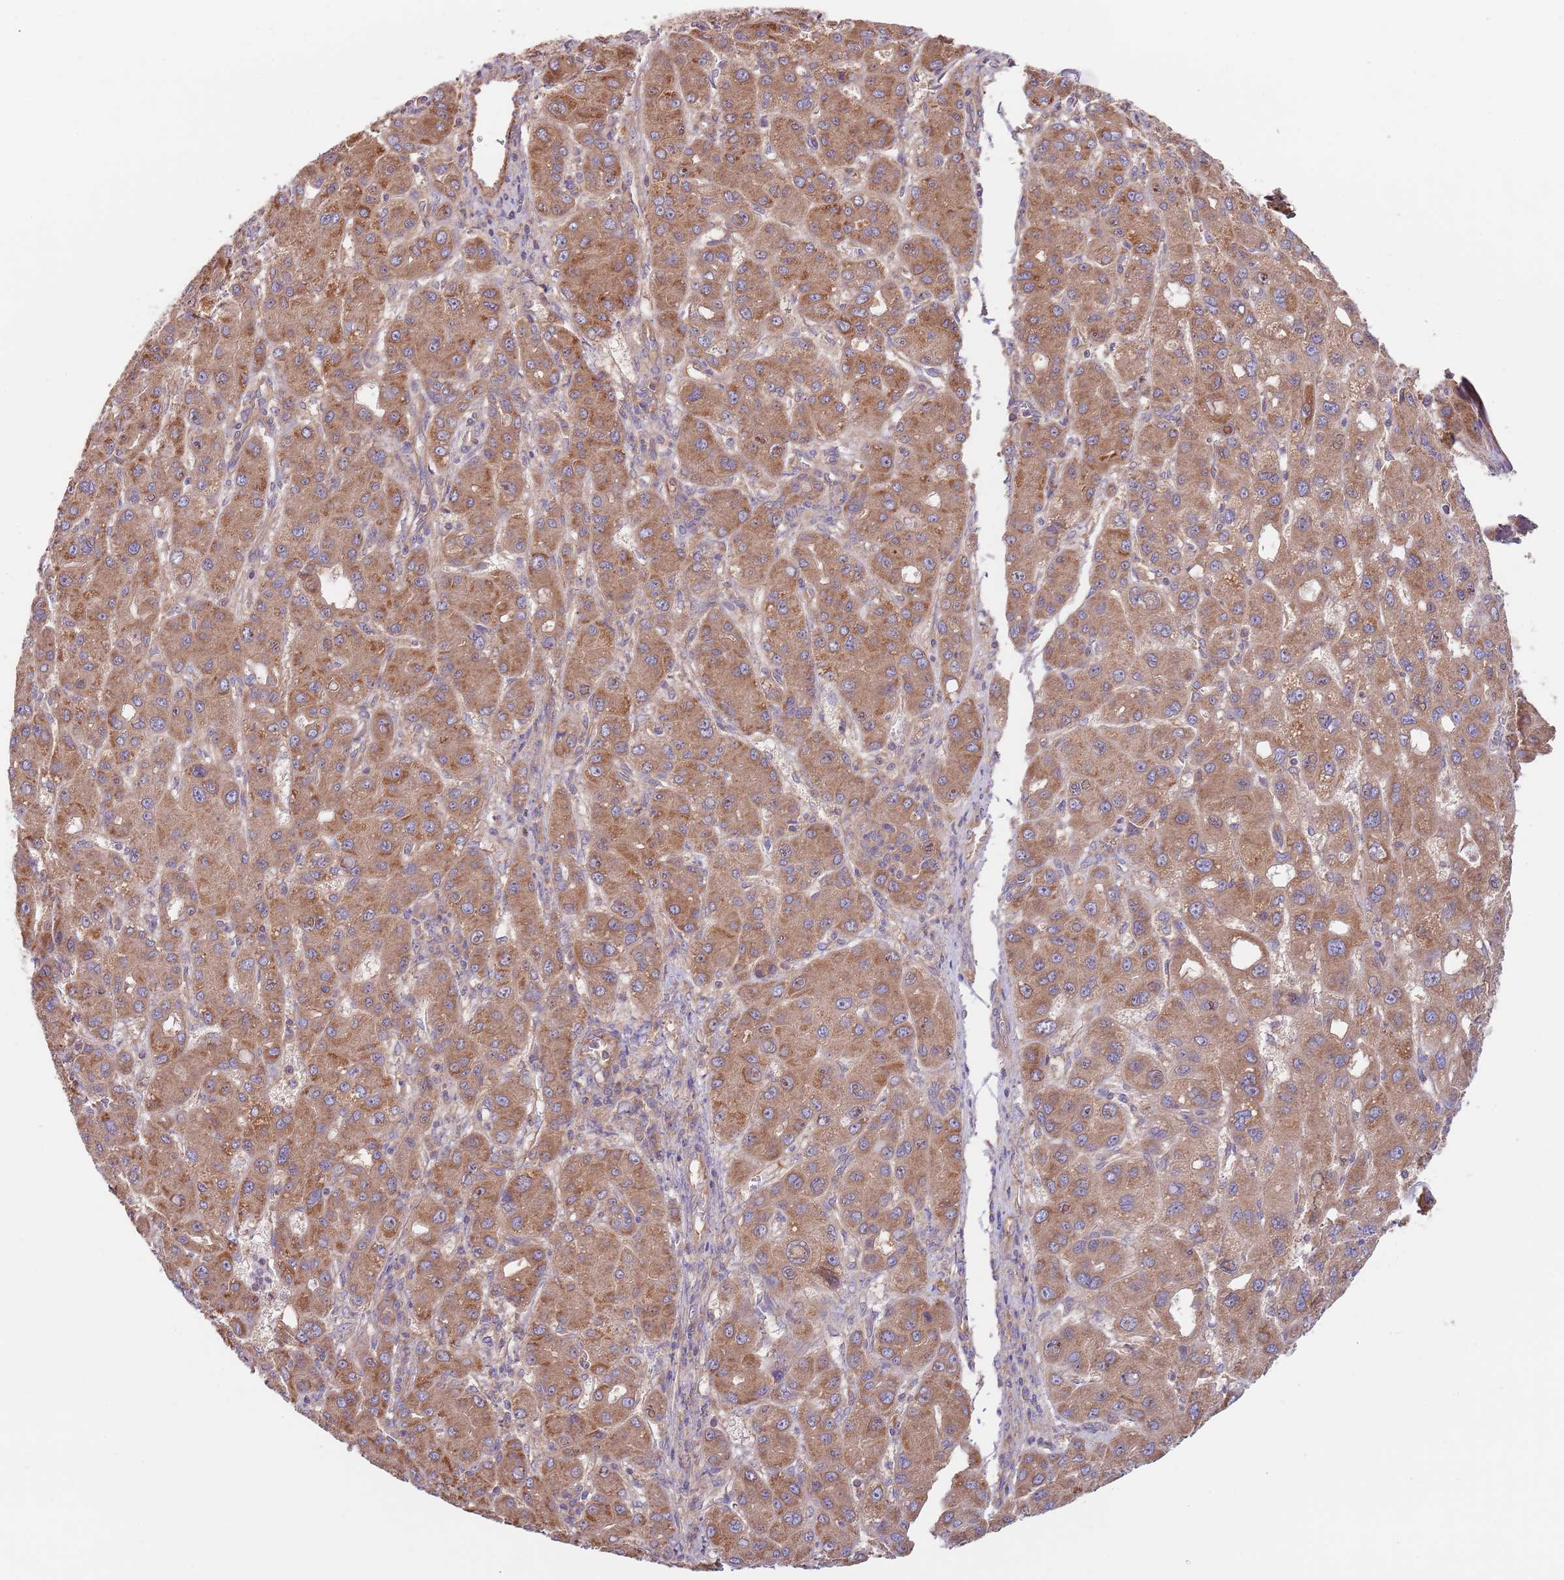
{"staining": {"intensity": "moderate", "quantity": ">75%", "location": "cytoplasmic/membranous"}, "tissue": "liver cancer", "cell_type": "Tumor cells", "image_type": "cancer", "snomed": [{"axis": "morphology", "description": "Carcinoma, Hepatocellular, NOS"}, {"axis": "topography", "description": "Liver"}], "caption": "This image displays liver cancer (hepatocellular carcinoma) stained with IHC to label a protein in brown. The cytoplasmic/membranous of tumor cells show moderate positivity for the protein. Nuclei are counter-stained blue.", "gene": "EIF3F", "patient": {"sex": "male", "age": 55}}